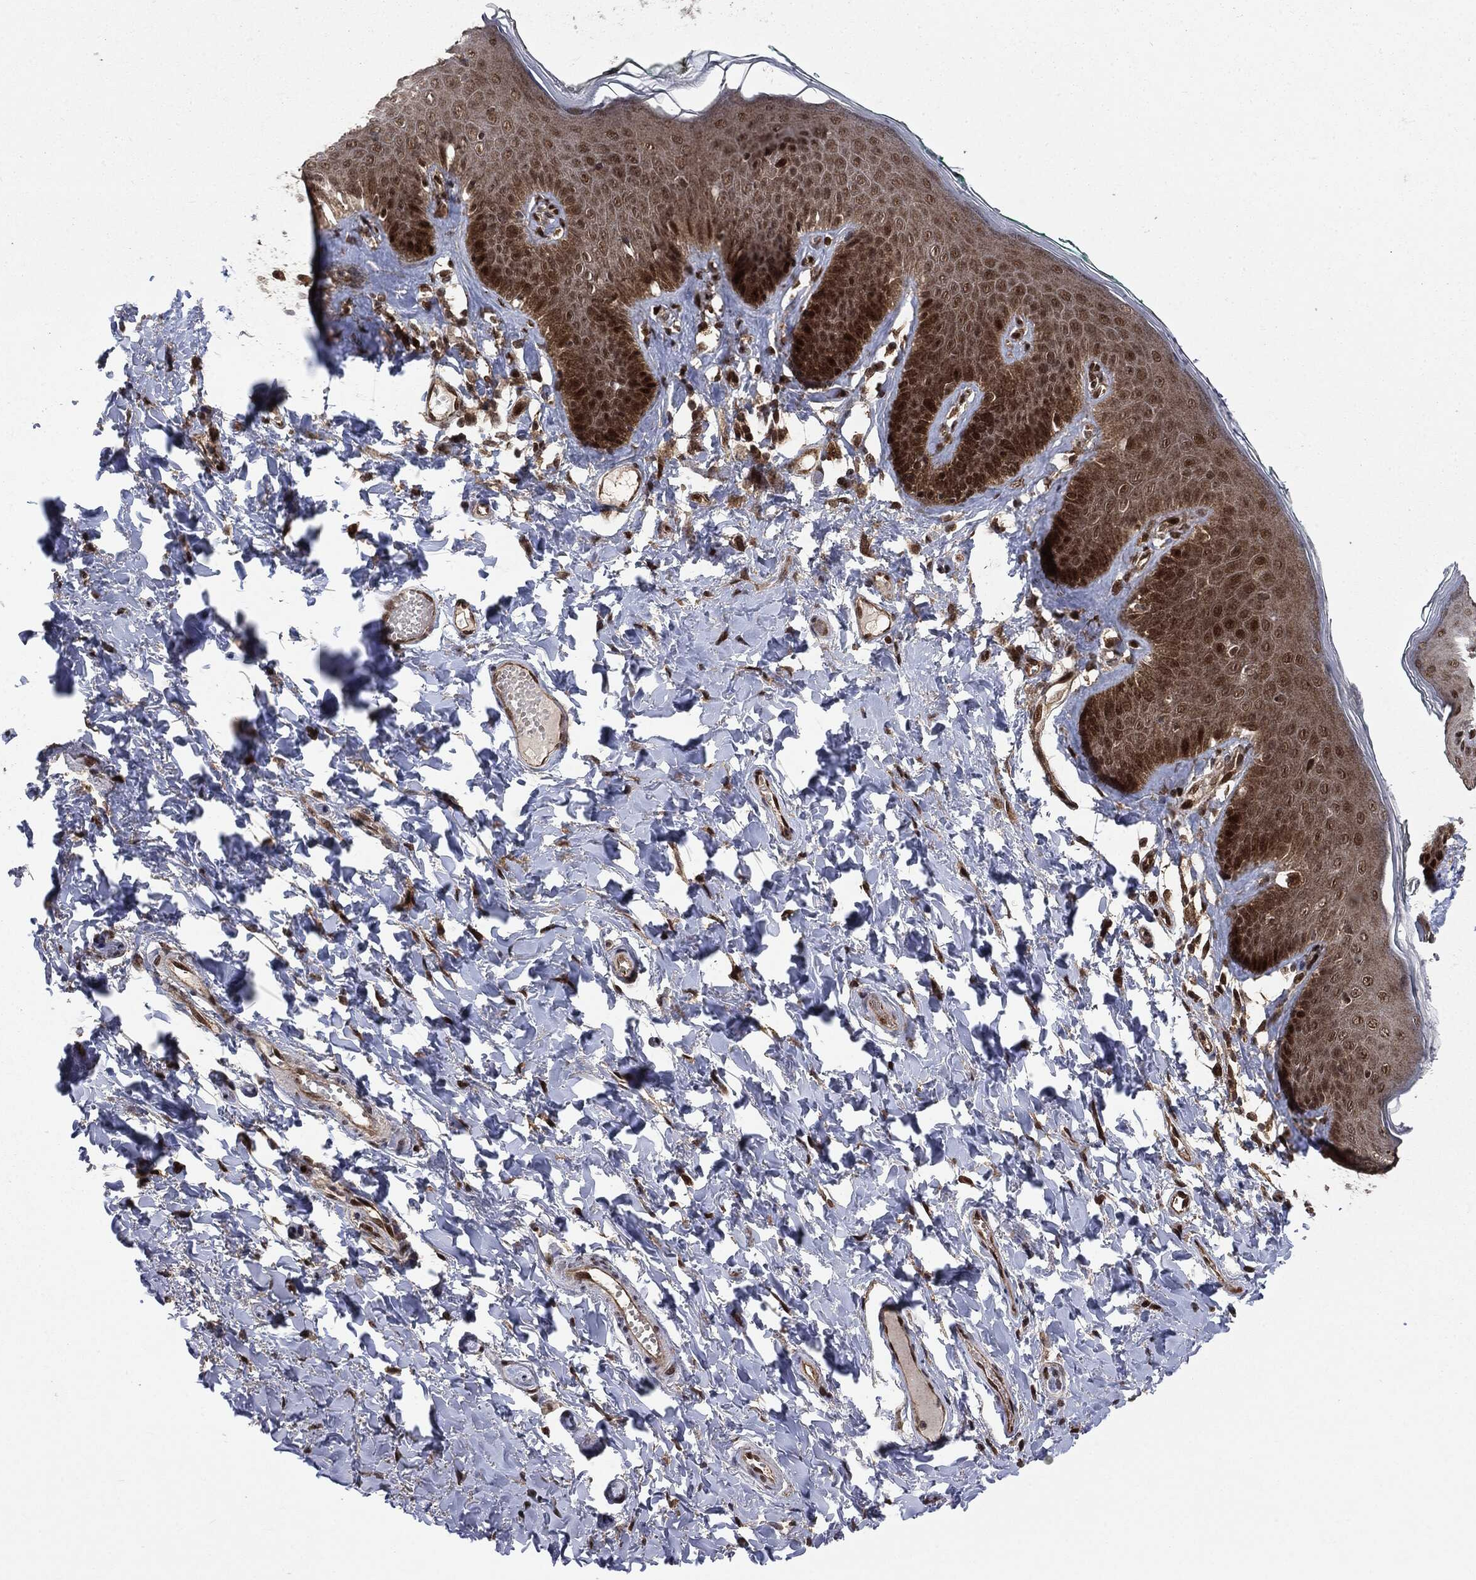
{"staining": {"intensity": "strong", "quantity": "25%-75%", "location": "nuclear"}, "tissue": "vagina", "cell_type": "Squamous epithelial cells", "image_type": "normal", "snomed": [{"axis": "morphology", "description": "Normal tissue, NOS"}, {"axis": "topography", "description": "Vagina"}], "caption": "Protein staining by immunohistochemistry exhibits strong nuclear positivity in approximately 25%-75% of squamous epithelial cells in benign vagina.", "gene": "PTPA", "patient": {"sex": "female", "age": 66}}